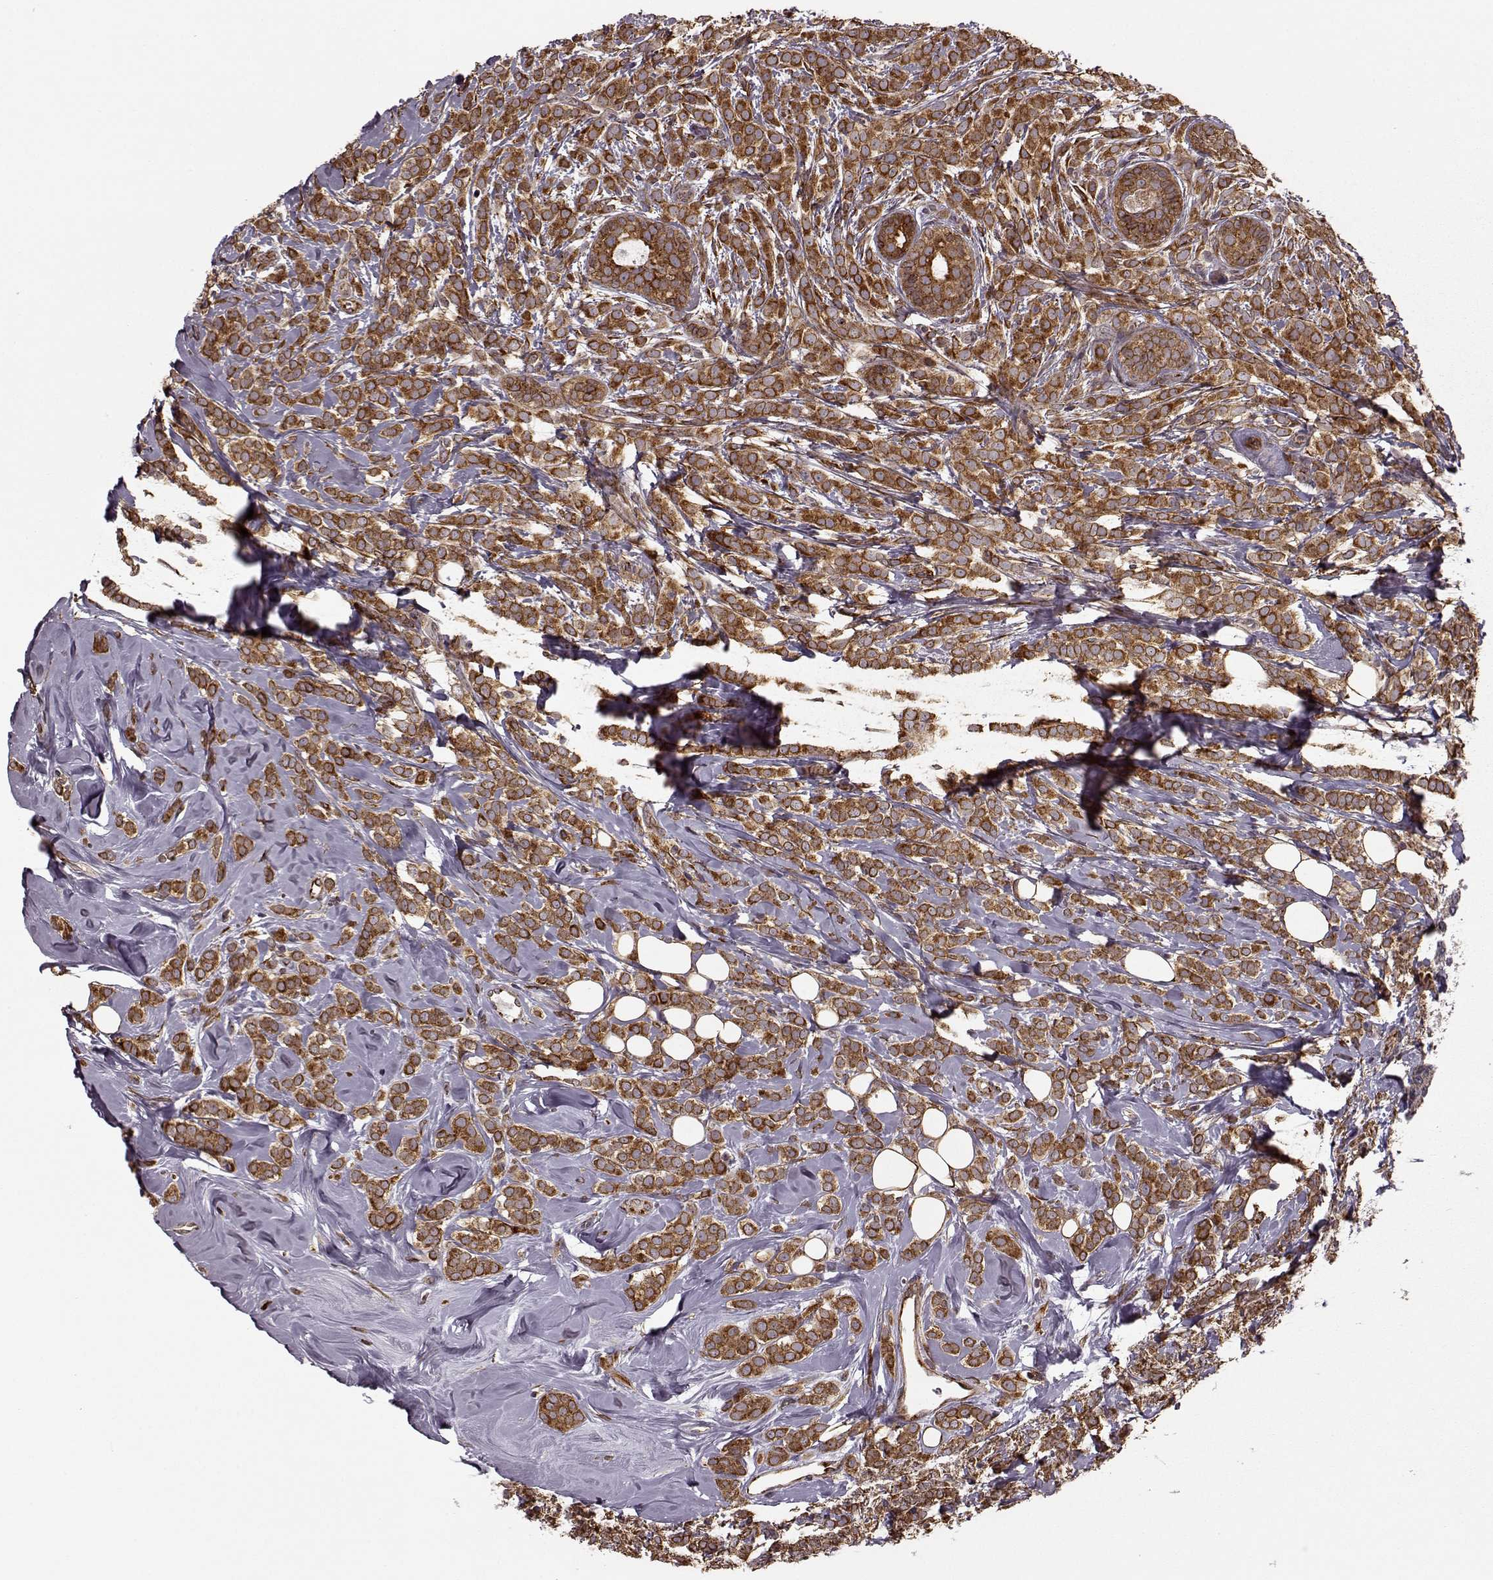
{"staining": {"intensity": "moderate", "quantity": ">75%", "location": "cytoplasmic/membranous"}, "tissue": "breast cancer", "cell_type": "Tumor cells", "image_type": "cancer", "snomed": [{"axis": "morphology", "description": "Lobular carcinoma"}, {"axis": "topography", "description": "Breast"}], "caption": "Immunohistochemistry (IHC) (DAB (3,3'-diaminobenzidine)) staining of lobular carcinoma (breast) displays moderate cytoplasmic/membranous protein positivity in approximately >75% of tumor cells.", "gene": "YIPF5", "patient": {"sex": "female", "age": 49}}